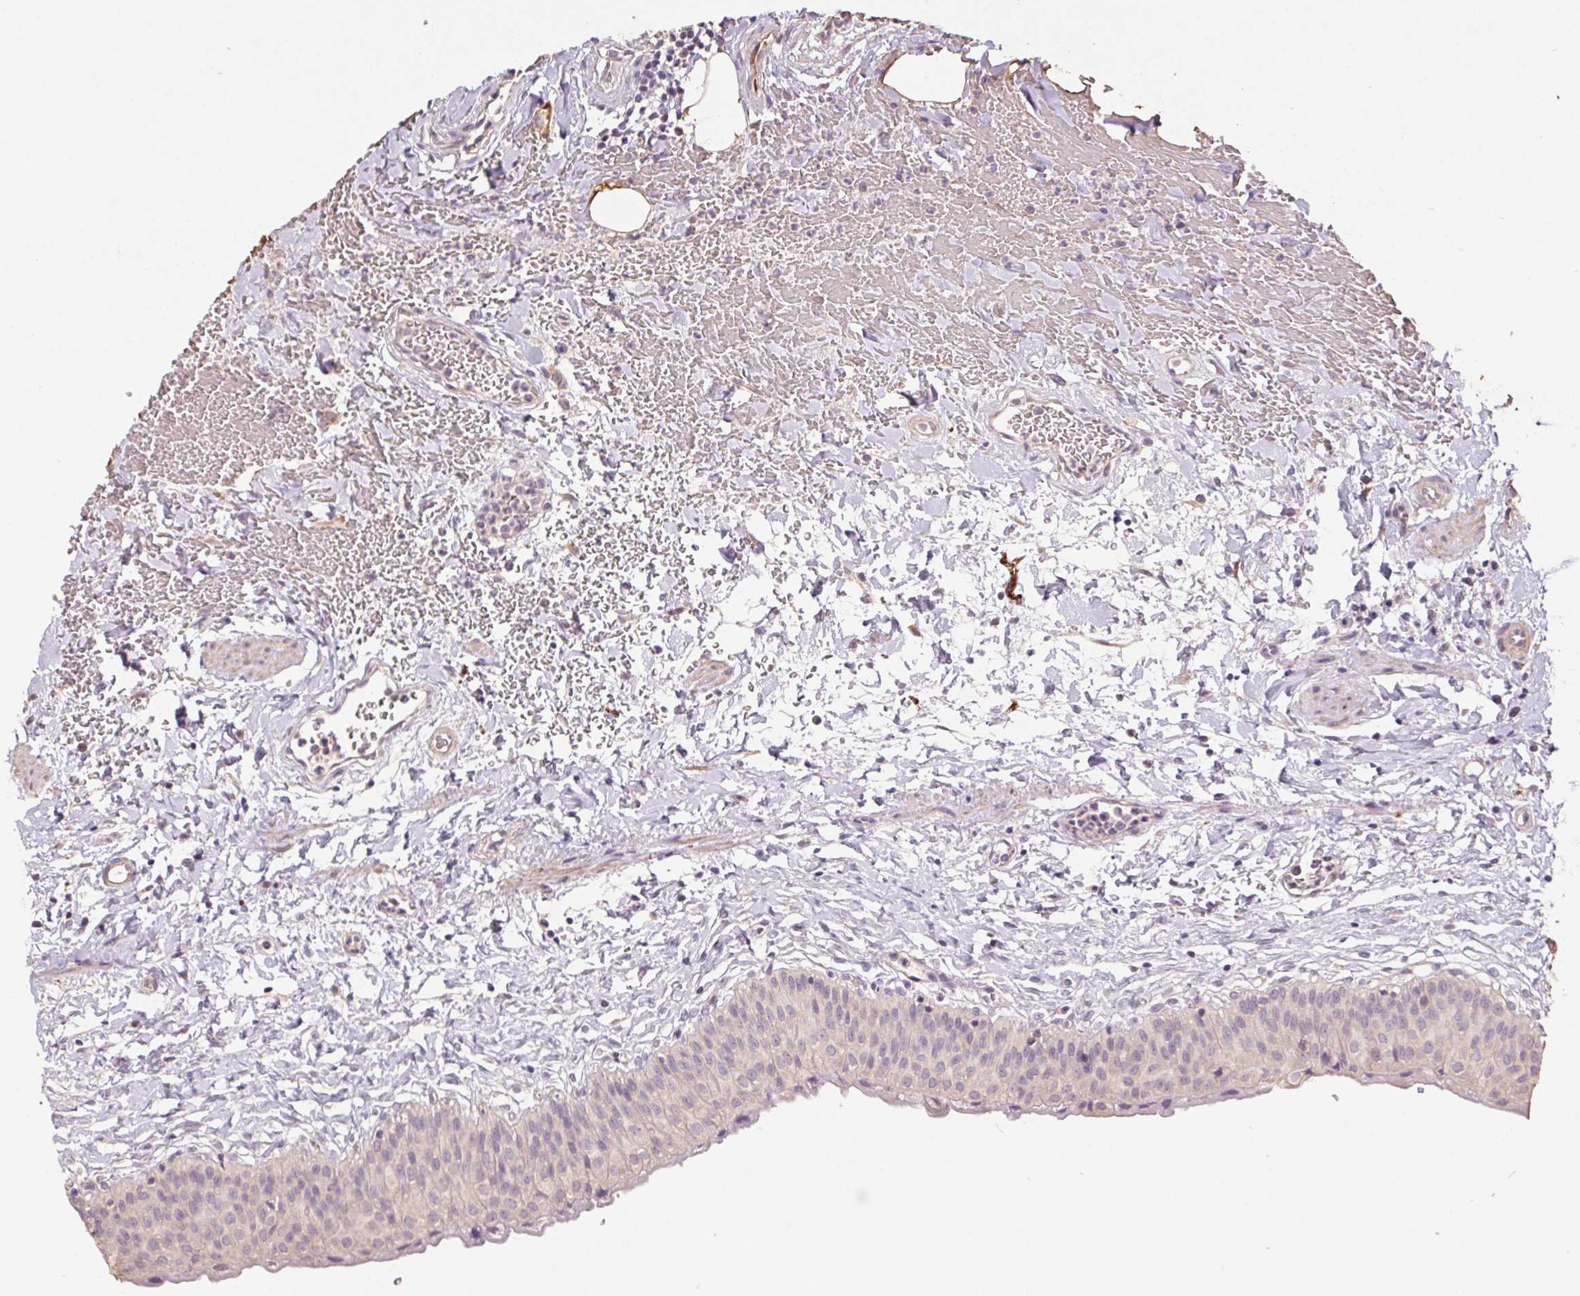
{"staining": {"intensity": "weak", "quantity": "<25%", "location": "cytoplasmic/membranous"}, "tissue": "urinary bladder", "cell_type": "Urothelial cells", "image_type": "normal", "snomed": [{"axis": "morphology", "description": "Normal tissue, NOS"}, {"axis": "topography", "description": "Urinary bladder"}], "caption": "This is a image of IHC staining of benign urinary bladder, which shows no staining in urothelial cells. The staining is performed using DAB brown chromogen with nuclei counter-stained in using hematoxylin.", "gene": "GRM2", "patient": {"sex": "male", "age": 55}}